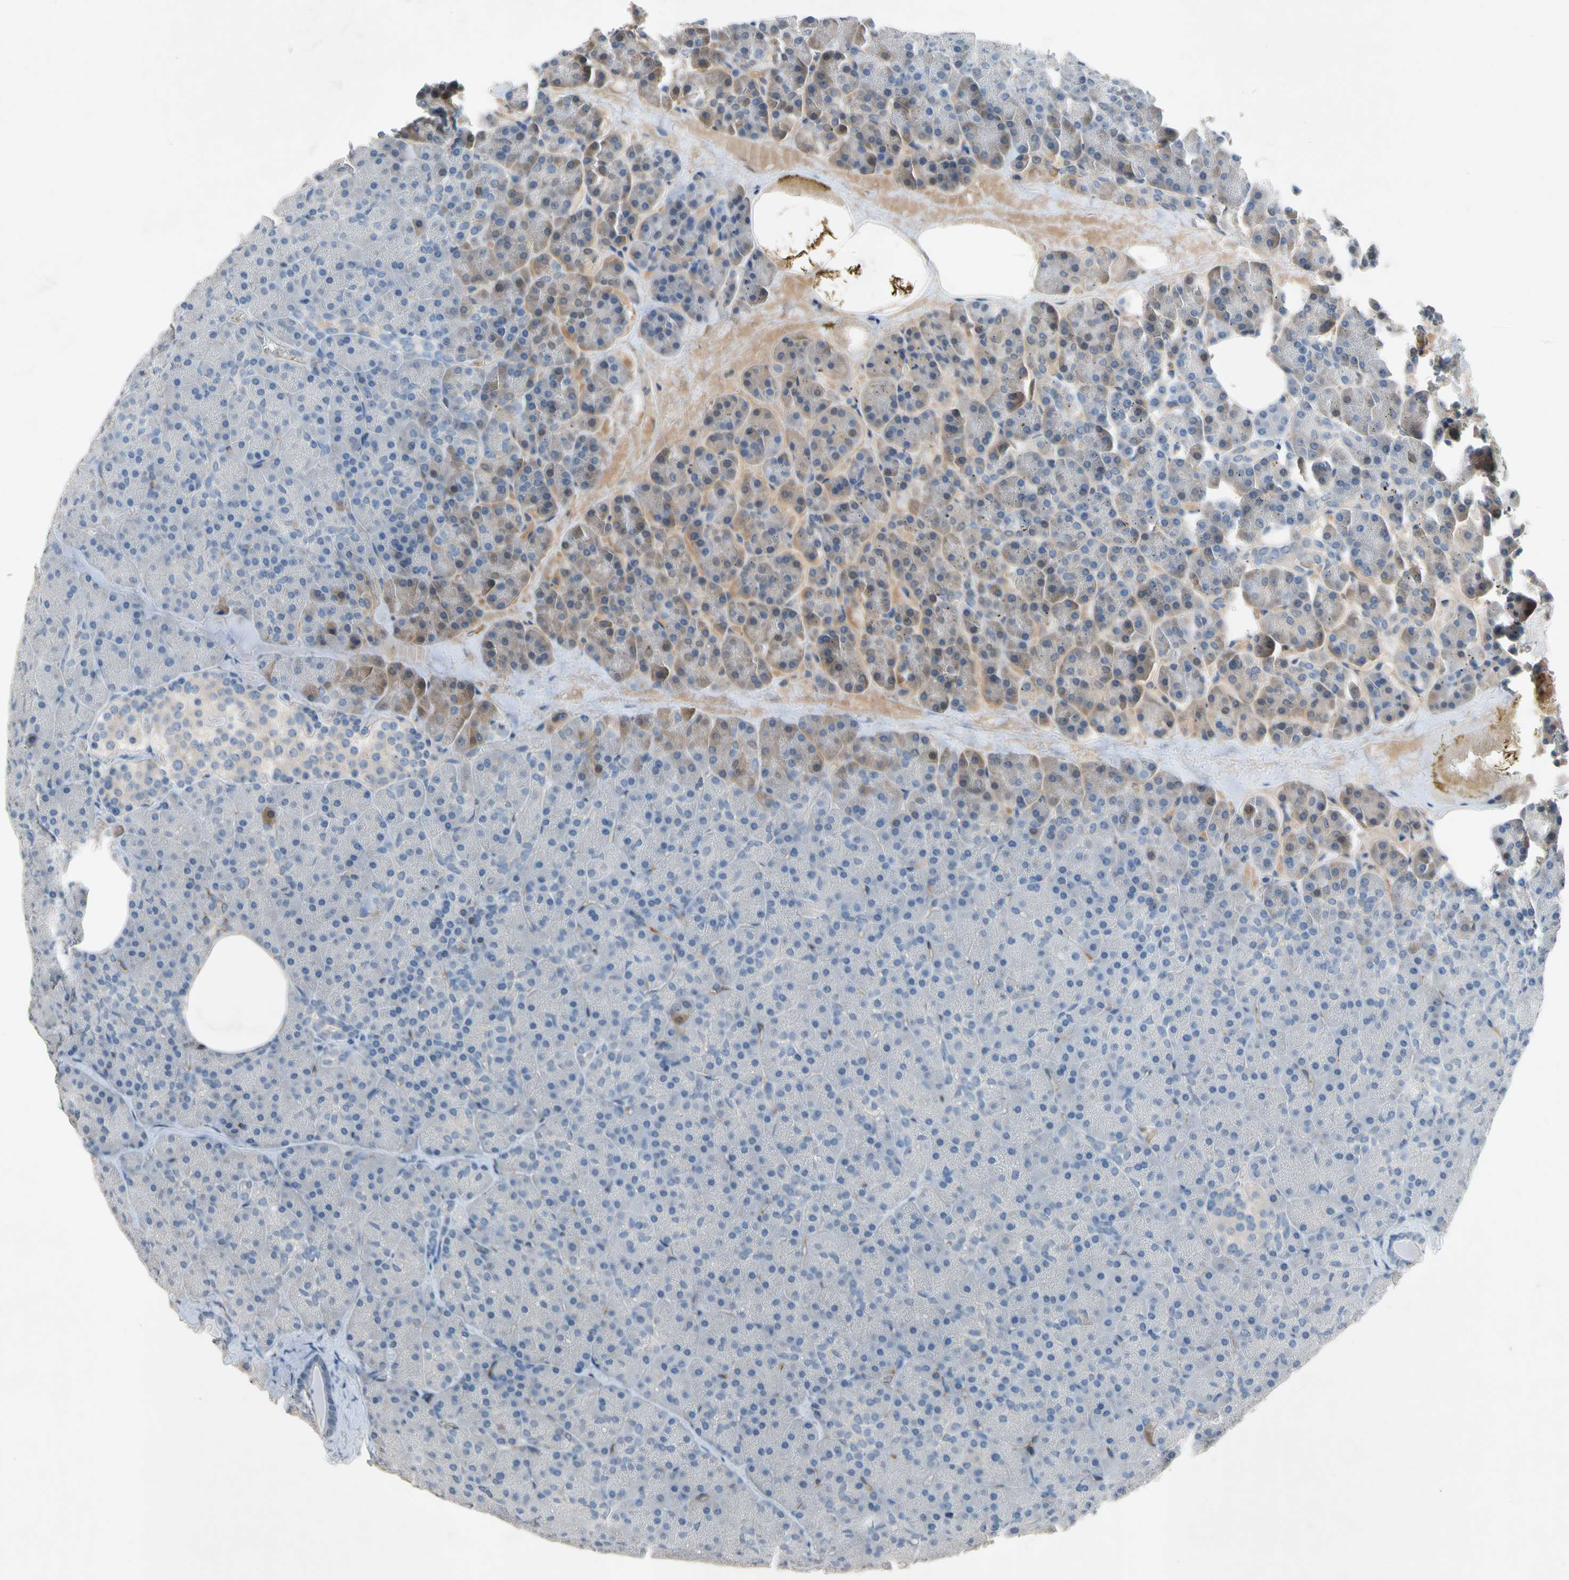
{"staining": {"intensity": "moderate", "quantity": "<25%", "location": "cytoplasmic/membranous"}, "tissue": "pancreas", "cell_type": "Exocrine glandular cells", "image_type": "normal", "snomed": [{"axis": "morphology", "description": "Normal tissue, NOS"}, {"axis": "topography", "description": "Pancreas"}], "caption": "DAB immunohistochemical staining of normal human pancreas reveals moderate cytoplasmic/membranous protein staining in approximately <25% of exocrine glandular cells.", "gene": "NDFIP2", "patient": {"sex": "female", "age": 35}}